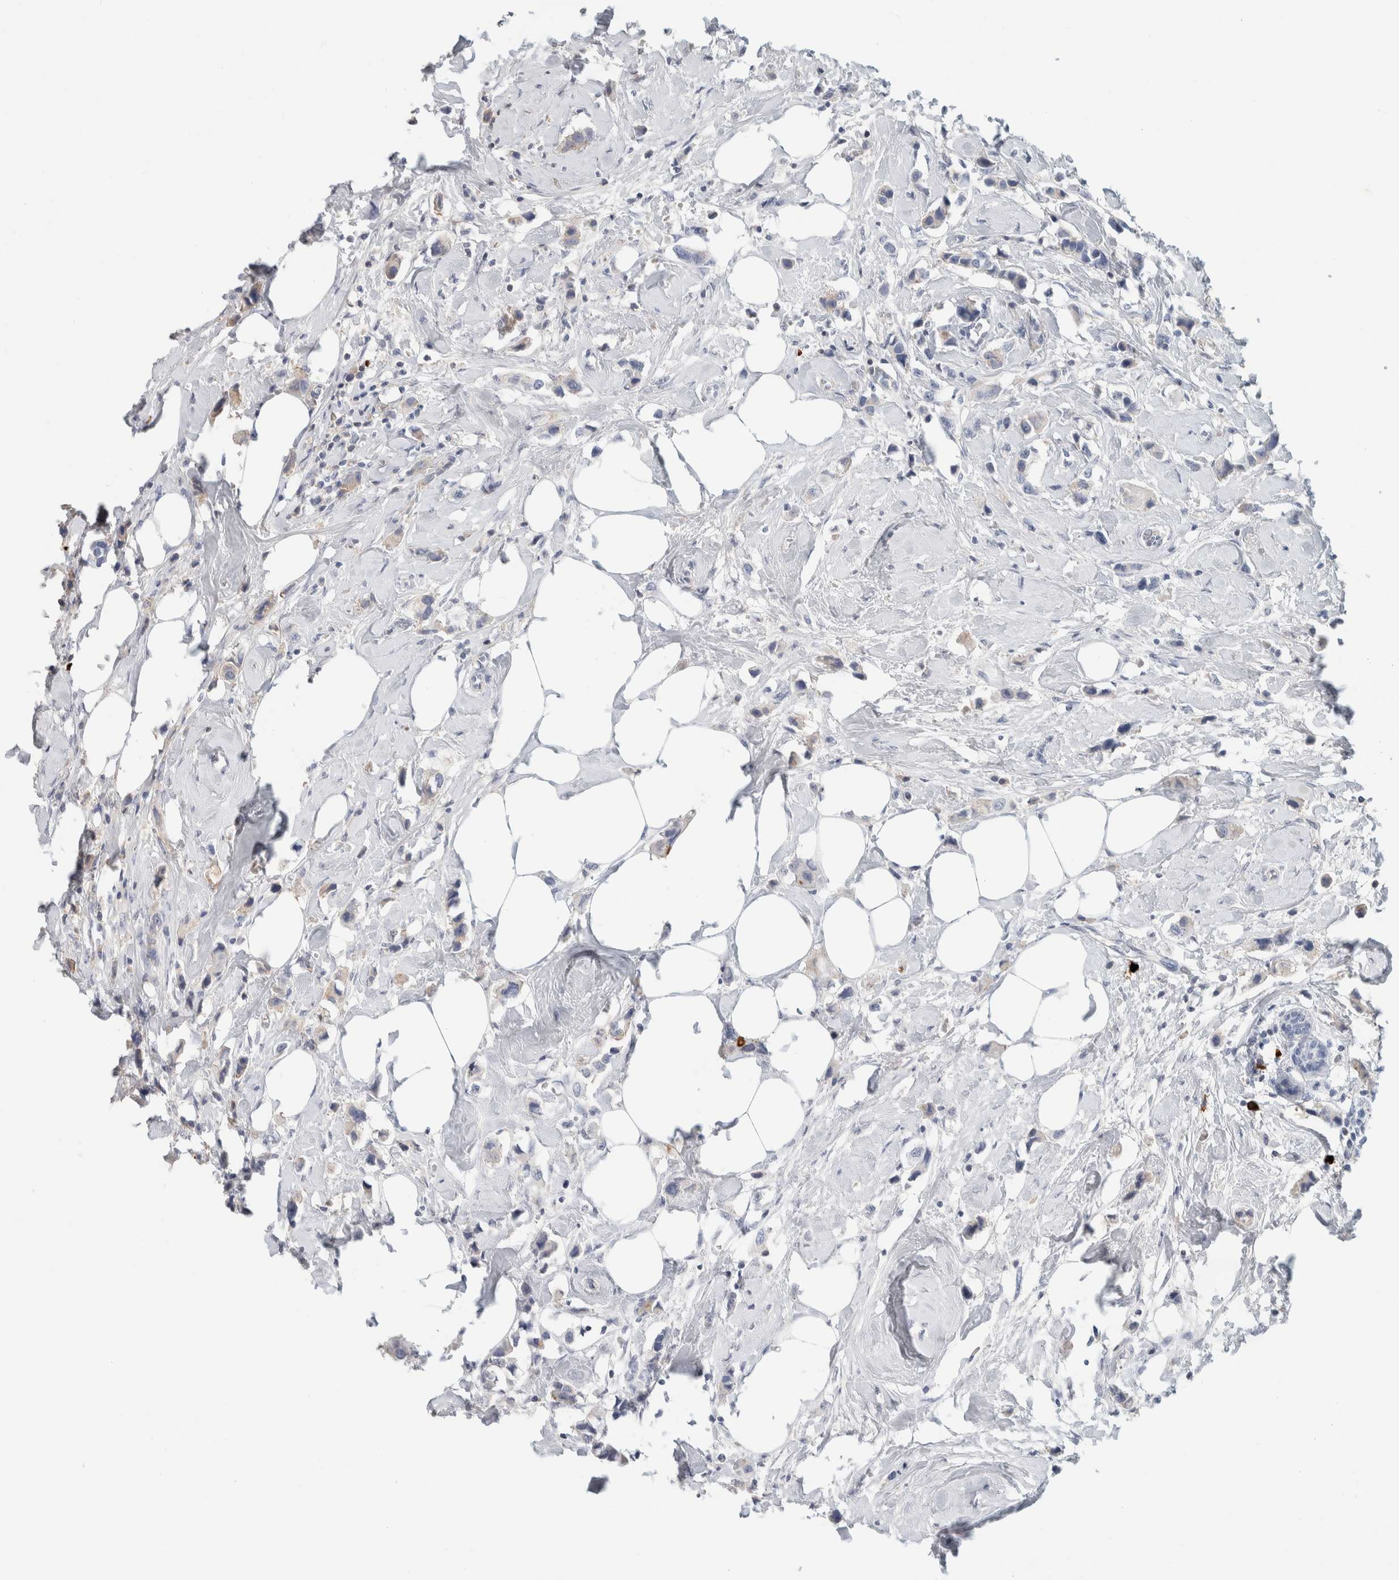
{"staining": {"intensity": "weak", "quantity": "25%-75%", "location": "cytoplasmic/membranous"}, "tissue": "breast cancer", "cell_type": "Tumor cells", "image_type": "cancer", "snomed": [{"axis": "morphology", "description": "Normal tissue, NOS"}, {"axis": "morphology", "description": "Duct carcinoma"}, {"axis": "topography", "description": "Breast"}], "caption": "Breast cancer stained with immunohistochemistry (IHC) displays weak cytoplasmic/membranous staining in about 25%-75% of tumor cells.", "gene": "IL6", "patient": {"sex": "female", "age": 50}}